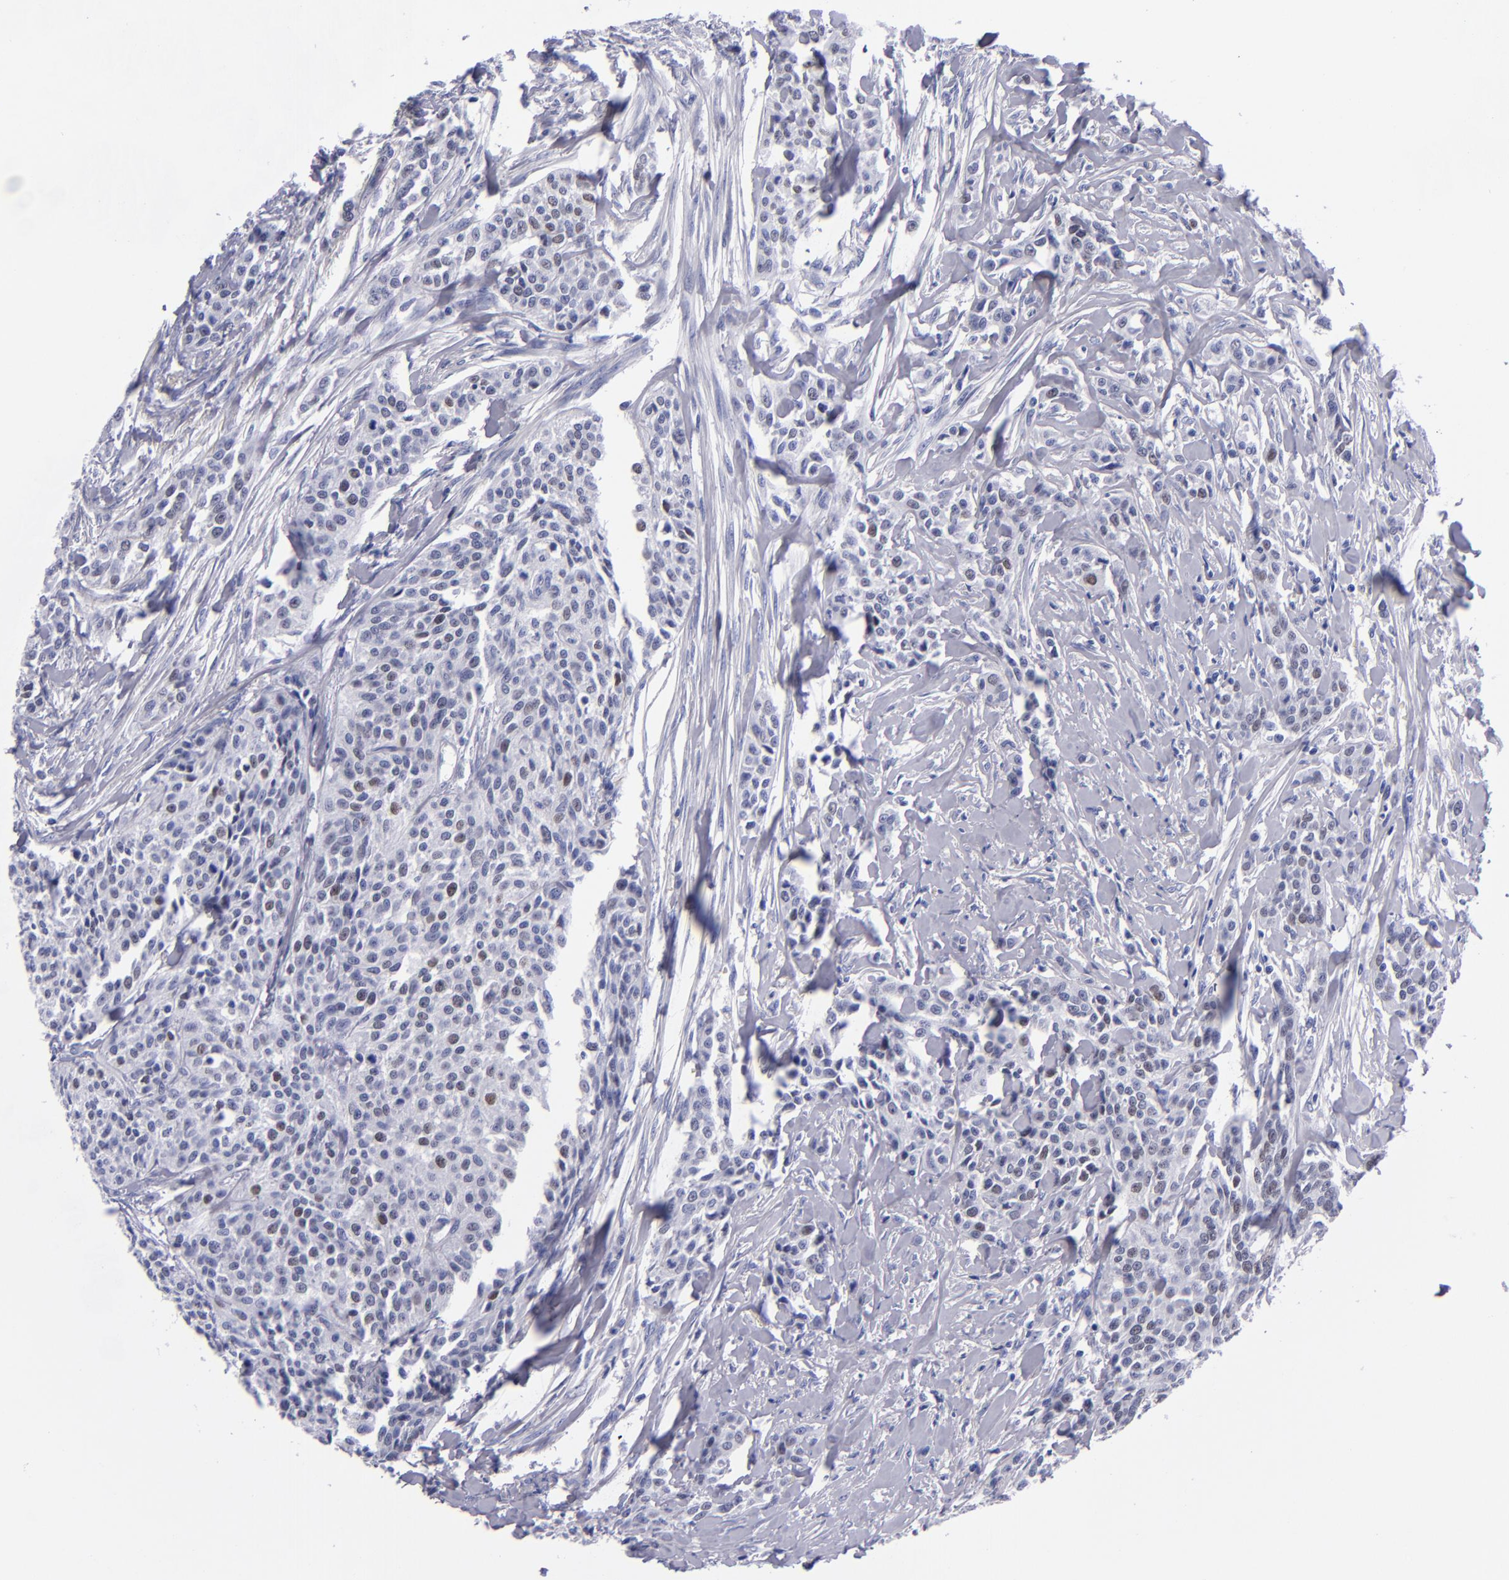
{"staining": {"intensity": "weak", "quantity": "<25%", "location": "nuclear"}, "tissue": "urothelial cancer", "cell_type": "Tumor cells", "image_type": "cancer", "snomed": [{"axis": "morphology", "description": "Urothelial carcinoma, High grade"}, {"axis": "topography", "description": "Urinary bladder"}], "caption": "There is no significant expression in tumor cells of urothelial cancer.", "gene": "MCM7", "patient": {"sex": "male", "age": 56}}